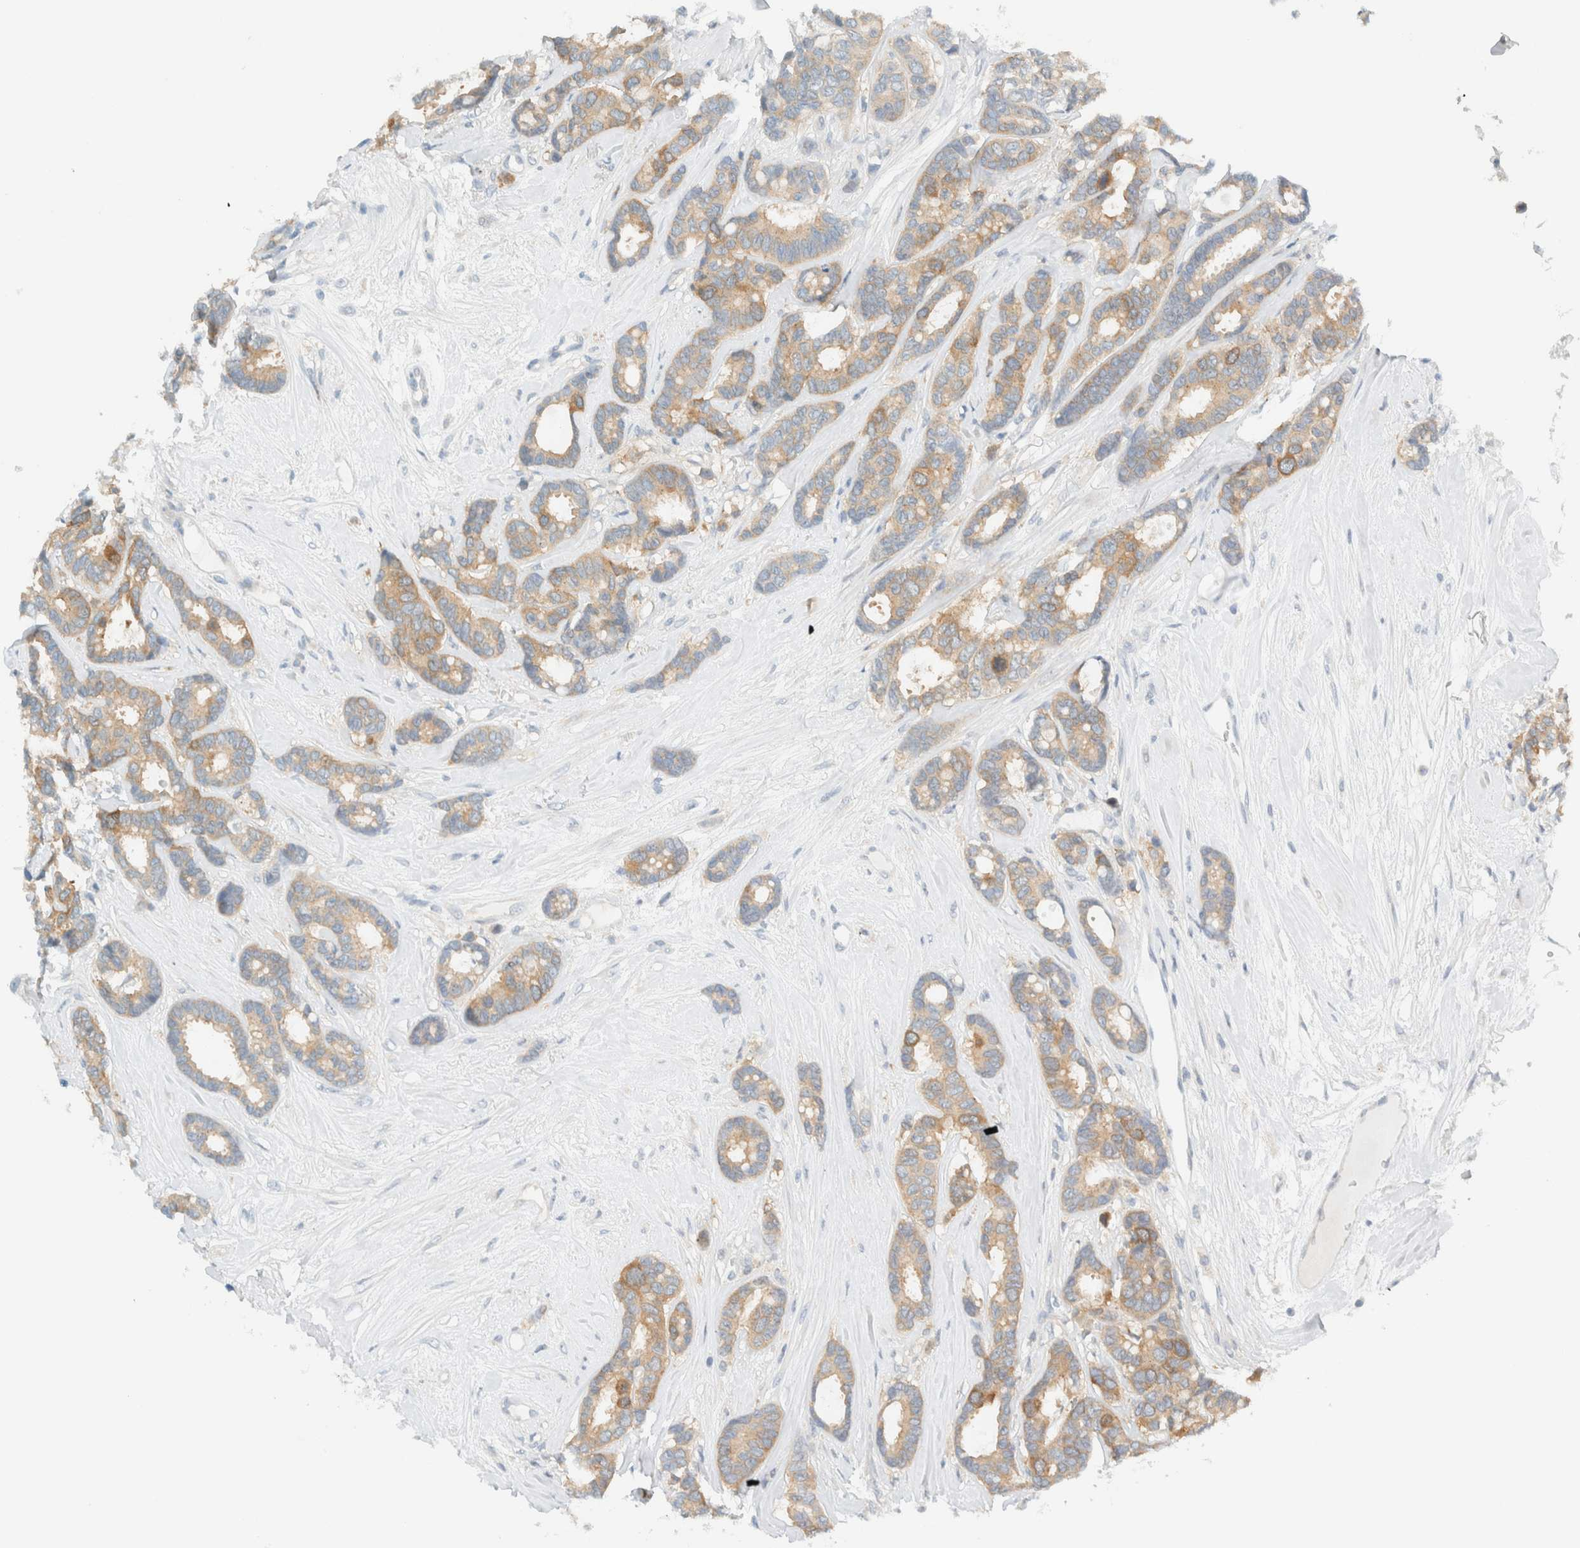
{"staining": {"intensity": "moderate", "quantity": ">75%", "location": "cytoplasmic/membranous"}, "tissue": "breast cancer", "cell_type": "Tumor cells", "image_type": "cancer", "snomed": [{"axis": "morphology", "description": "Duct carcinoma"}, {"axis": "topography", "description": "Breast"}], "caption": "Immunohistochemical staining of human breast cancer reveals moderate cytoplasmic/membranous protein expression in about >75% of tumor cells.", "gene": "NDE1", "patient": {"sex": "female", "age": 87}}